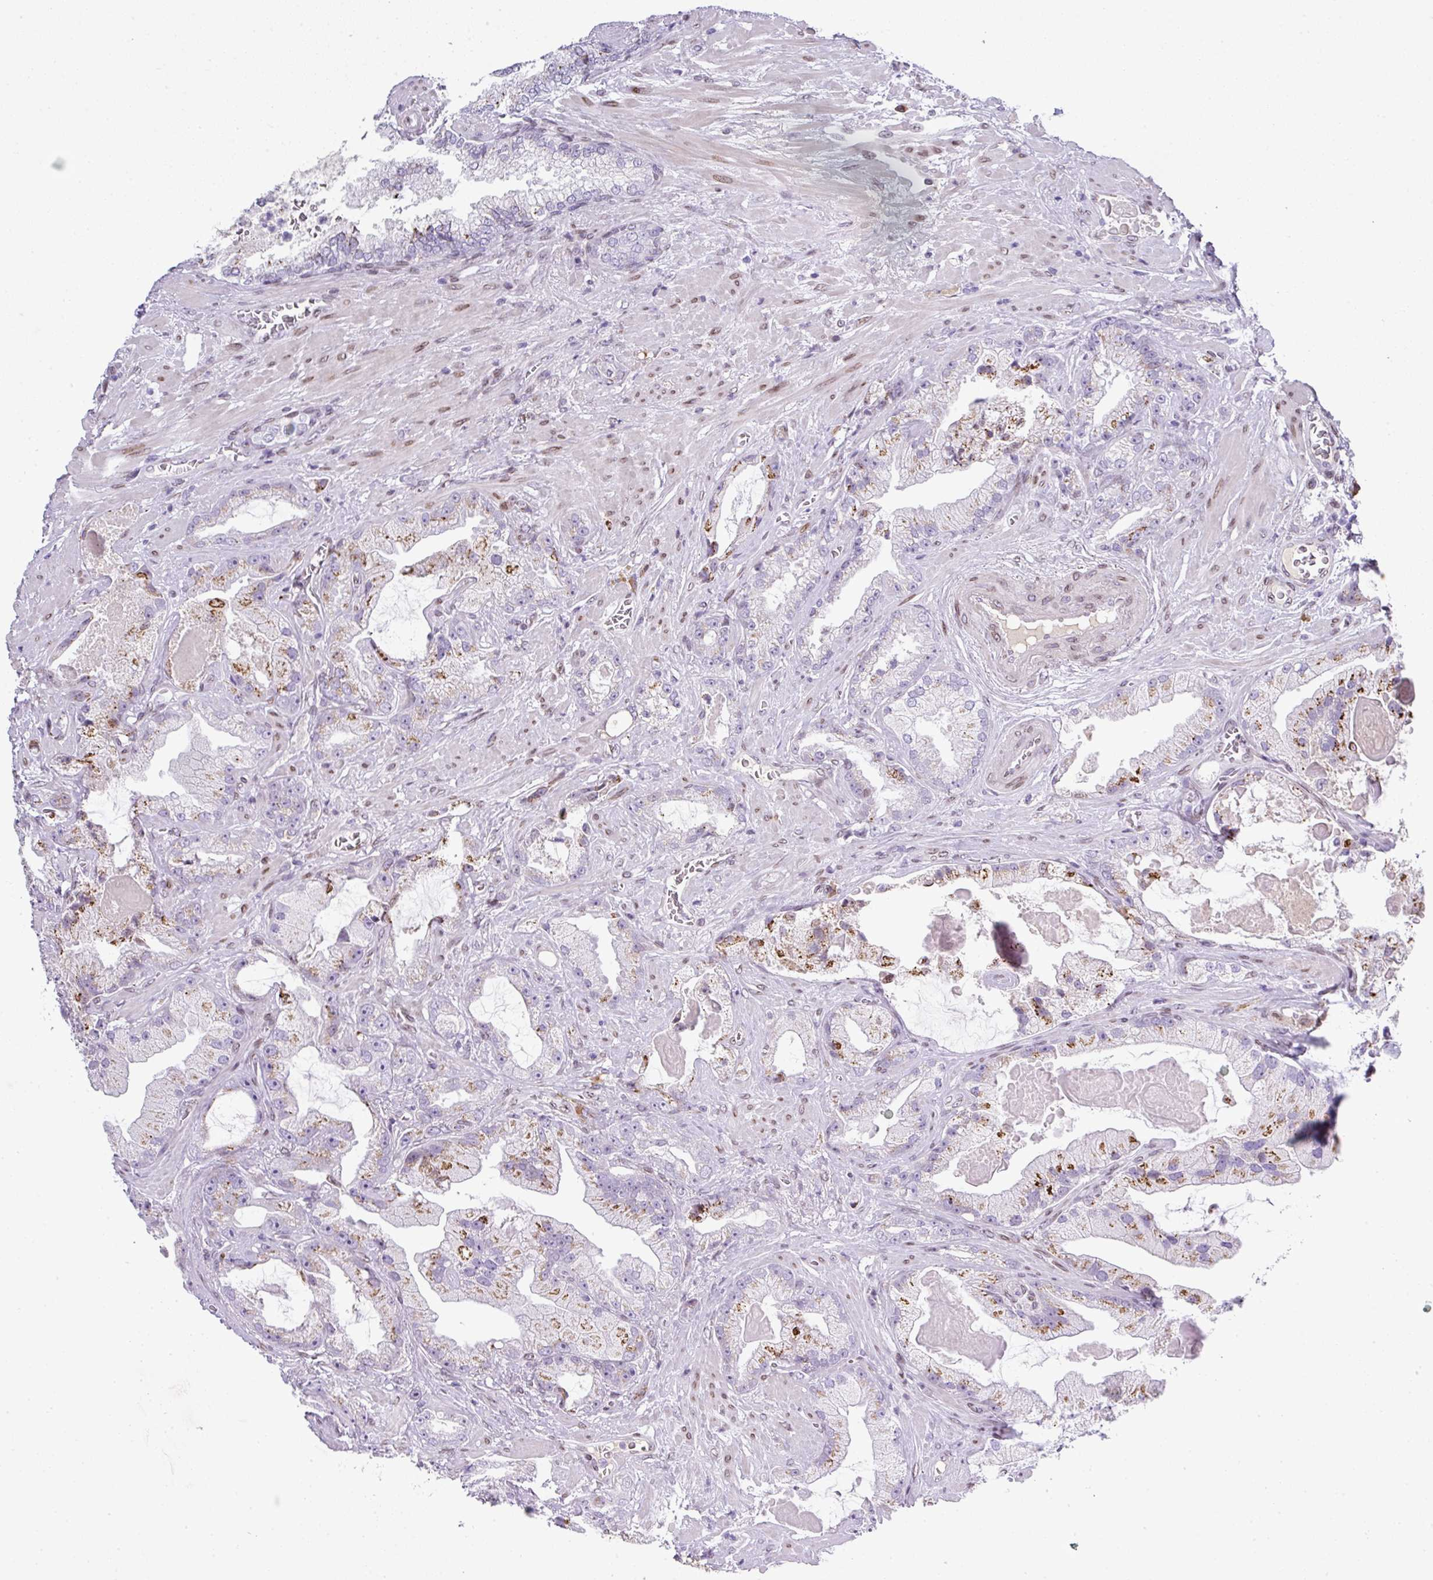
{"staining": {"intensity": "moderate", "quantity": "25%-75%", "location": "cytoplasmic/membranous"}, "tissue": "prostate cancer", "cell_type": "Tumor cells", "image_type": "cancer", "snomed": [{"axis": "morphology", "description": "Adenocarcinoma, High grade"}, {"axis": "topography", "description": "Prostate"}], "caption": "Protein analysis of prostate cancer tissue shows moderate cytoplasmic/membranous staining in about 25%-75% of tumor cells.", "gene": "PLK1", "patient": {"sex": "male", "age": 68}}